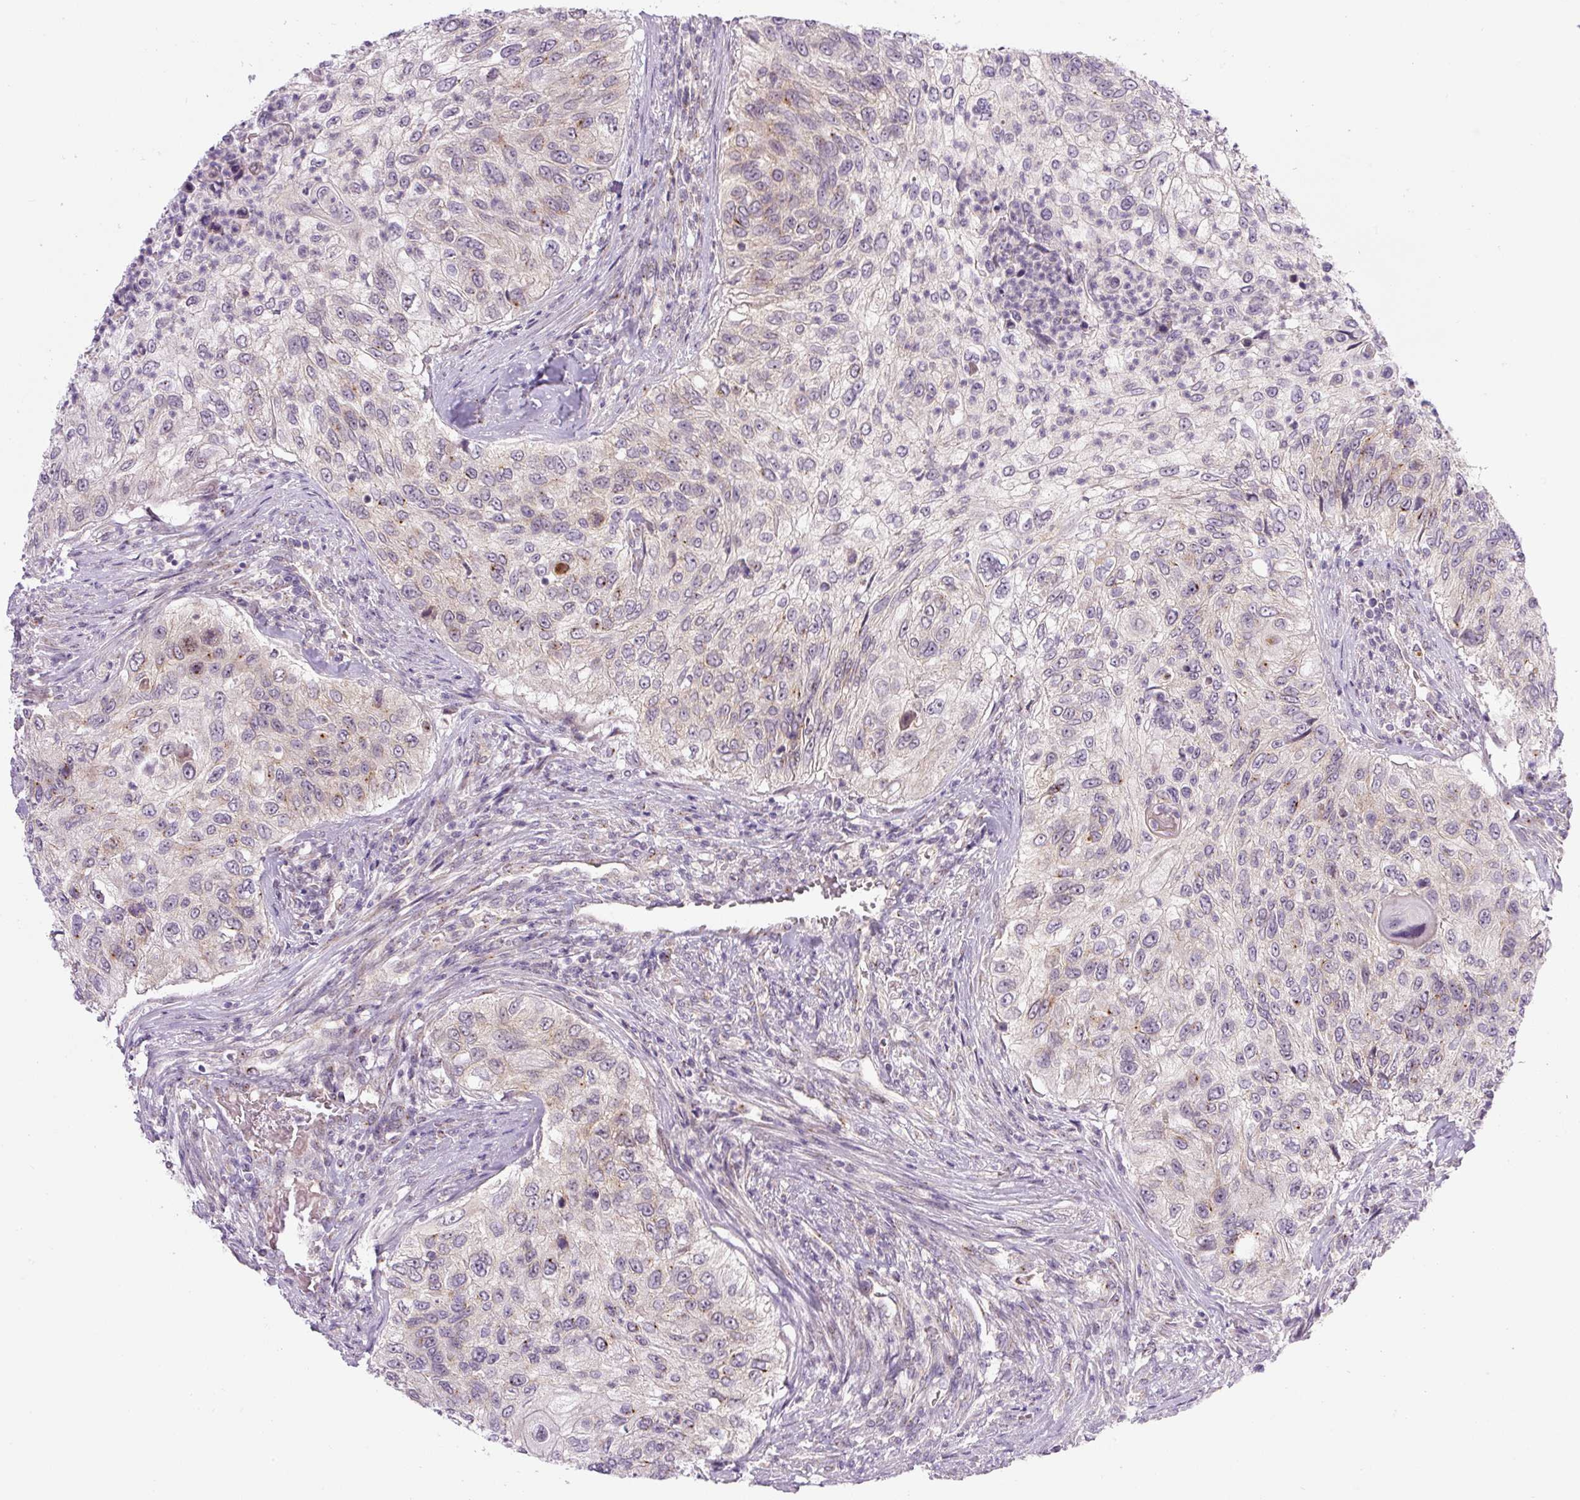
{"staining": {"intensity": "weak", "quantity": "<25%", "location": "cytoplasmic/membranous"}, "tissue": "urothelial cancer", "cell_type": "Tumor cells", "image_type": "cancer", "snomed": [{"axis": "morphology", "description": "Urothelial carcinoma, High grade"}, {"axis": "topography", "description": "Urinary bladder"}], "caption": "Immunohistochemistry of human high-grade urothelial carcinoma demonstrates no expression in tumor cells. Nuclei are stained in blue.", "gene": "PCM1", "patient": {"sex": "female", "age": 60}}